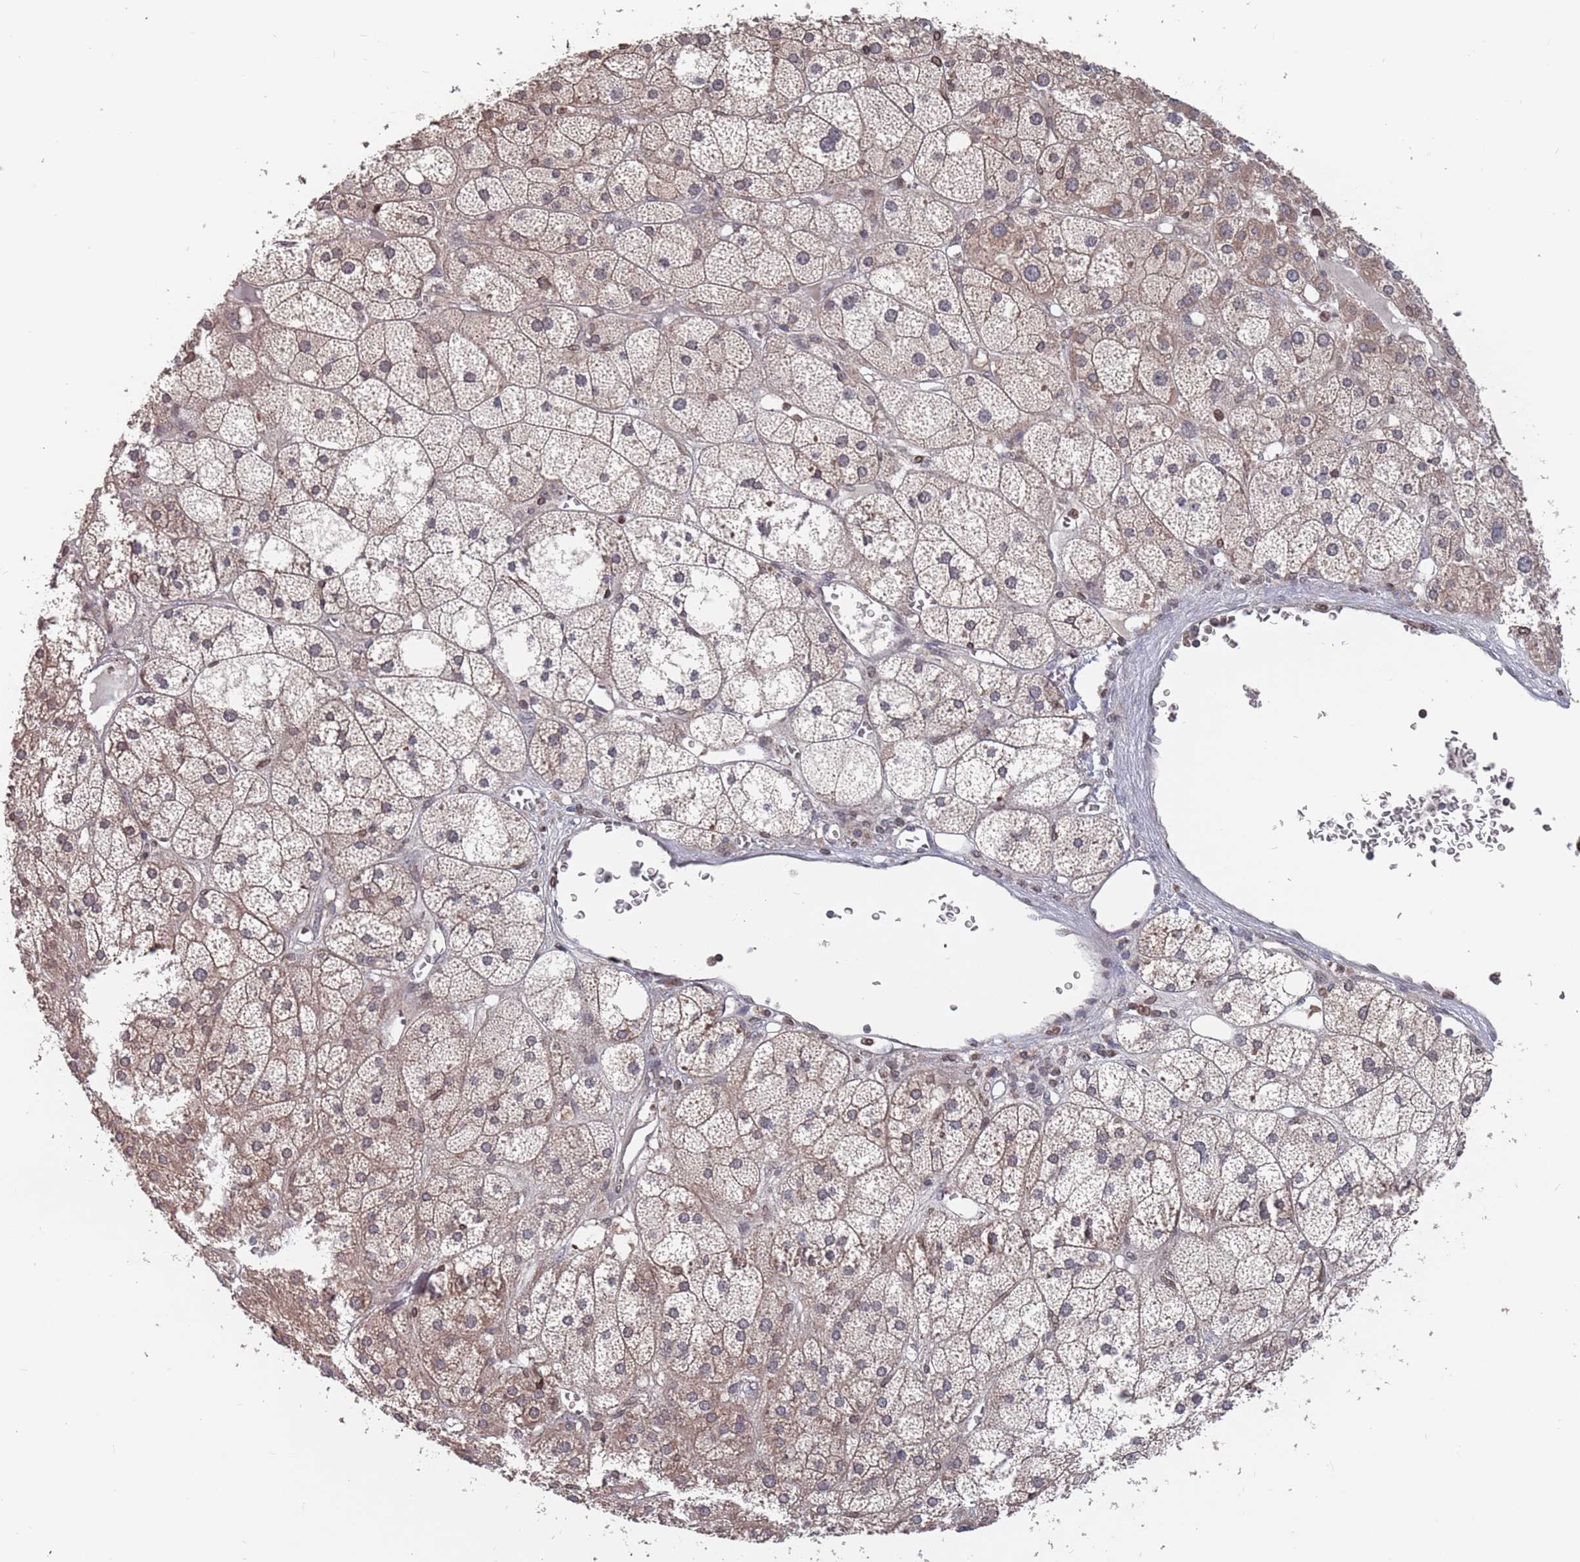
{"staining": {"intensity": "weak", "quantity": "25%-75%", "location": "cytoplasmic/membranous"}, "tissue": "adrenal gland", "cell_type": "Glandular cells", "image_type": "normal", "snomed": [{"axis": "morphology", "description": "Normal tissue, NOS"}, {"axis": "topography", "description": "Adrenal gland"}], "caption": "Glandular cells show low levels of weak cytoplasmic/membranous staining in approximately 25%-75% of cells in unremarkable adrenal gland.", "gene": "SDHAF3", "patient": {"sex": "female", "age": 61}}